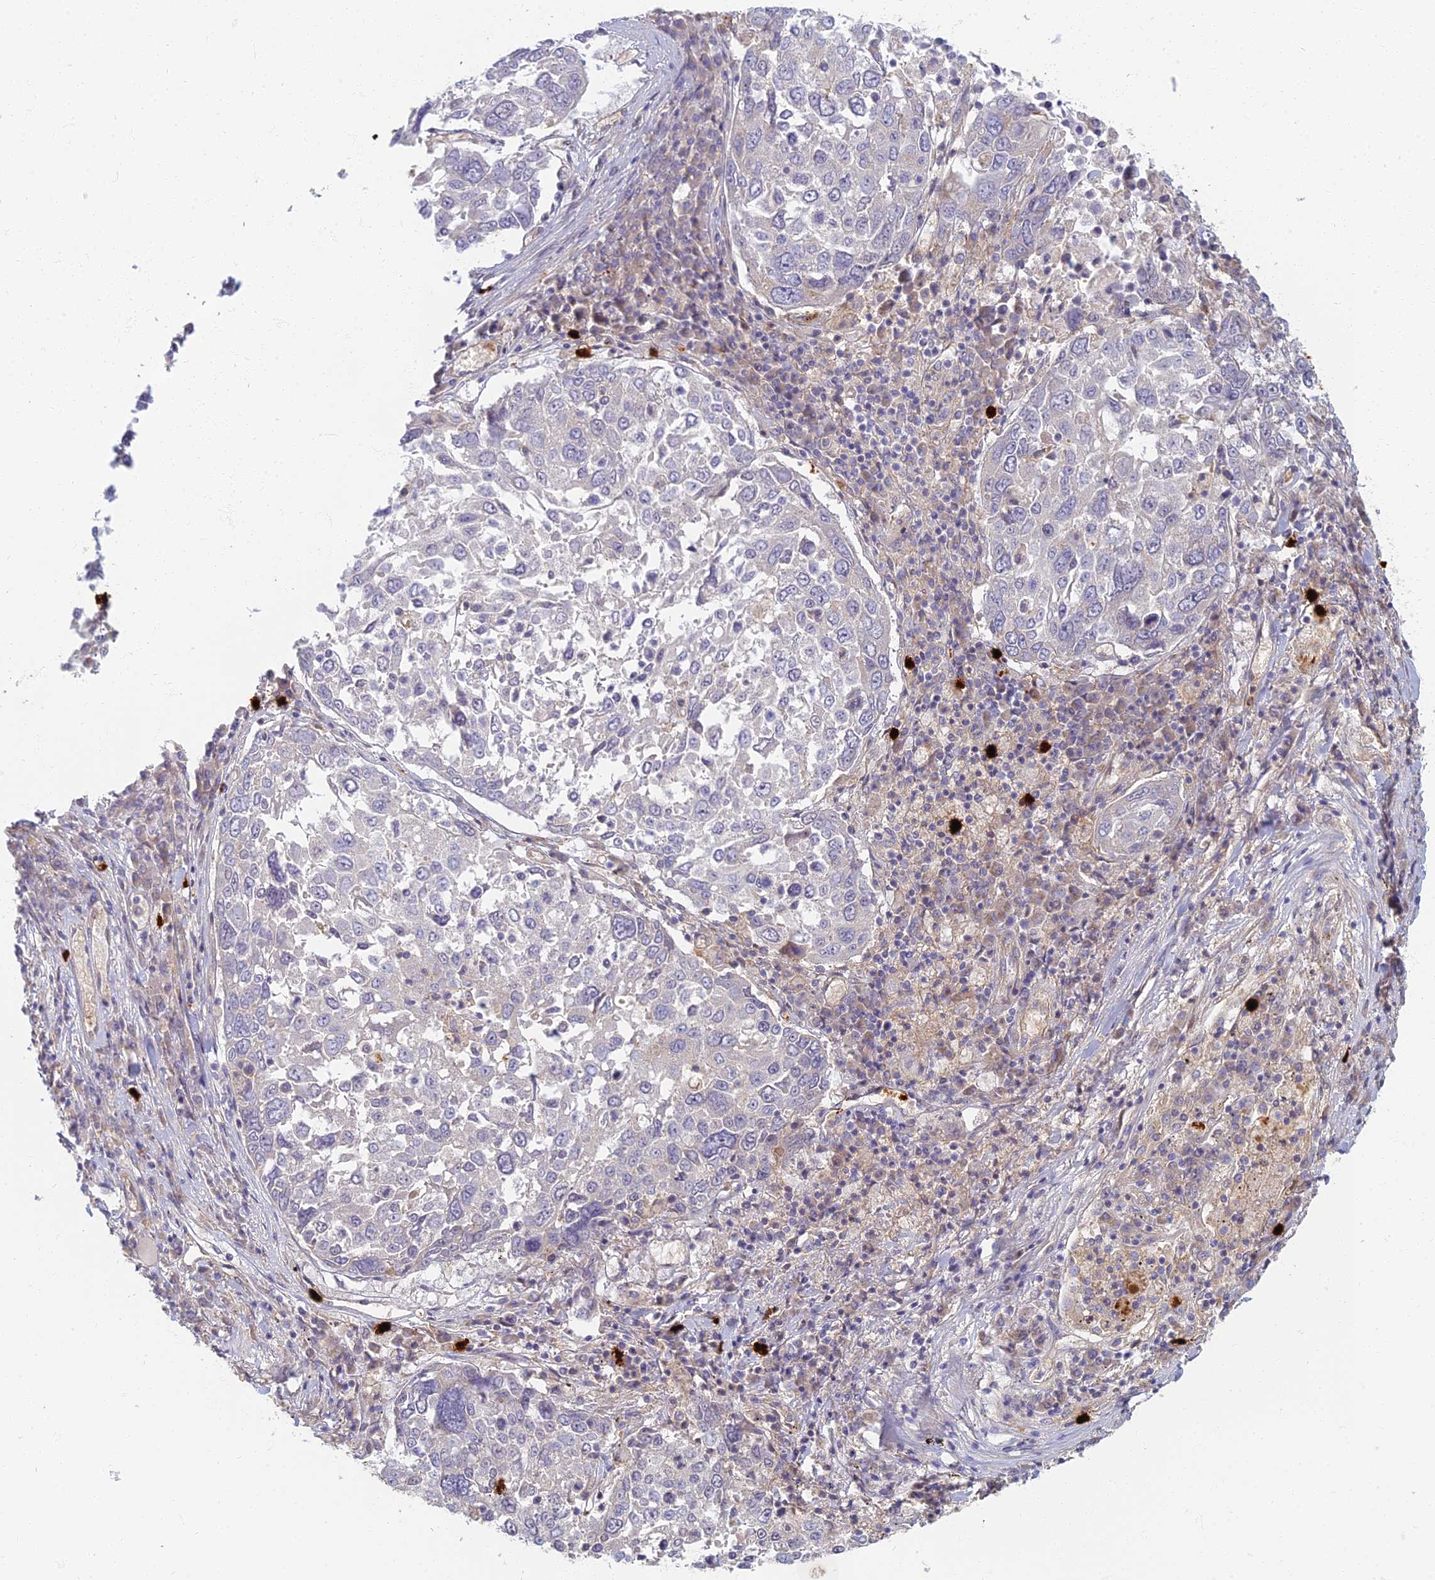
{"staining": {"intensity": "negative", "quantity": "none", "location": "none"}, "tissue": "lung cancer", "cell_type": "Tumor cells", "image_type": "cancer", "snomed": [{"axis": "morphology", "description": "Squamous cell carcinoma, NOS"}, {"axis": "topography", "description": "Lung"}], "caption": "Lung cancer (squamous cell carcinoma) was stained to show a protein in brown. There is no significant positivity in tumor cells.", "gene": "PROX2", "patient": {"sex": "male", "age": 65}}